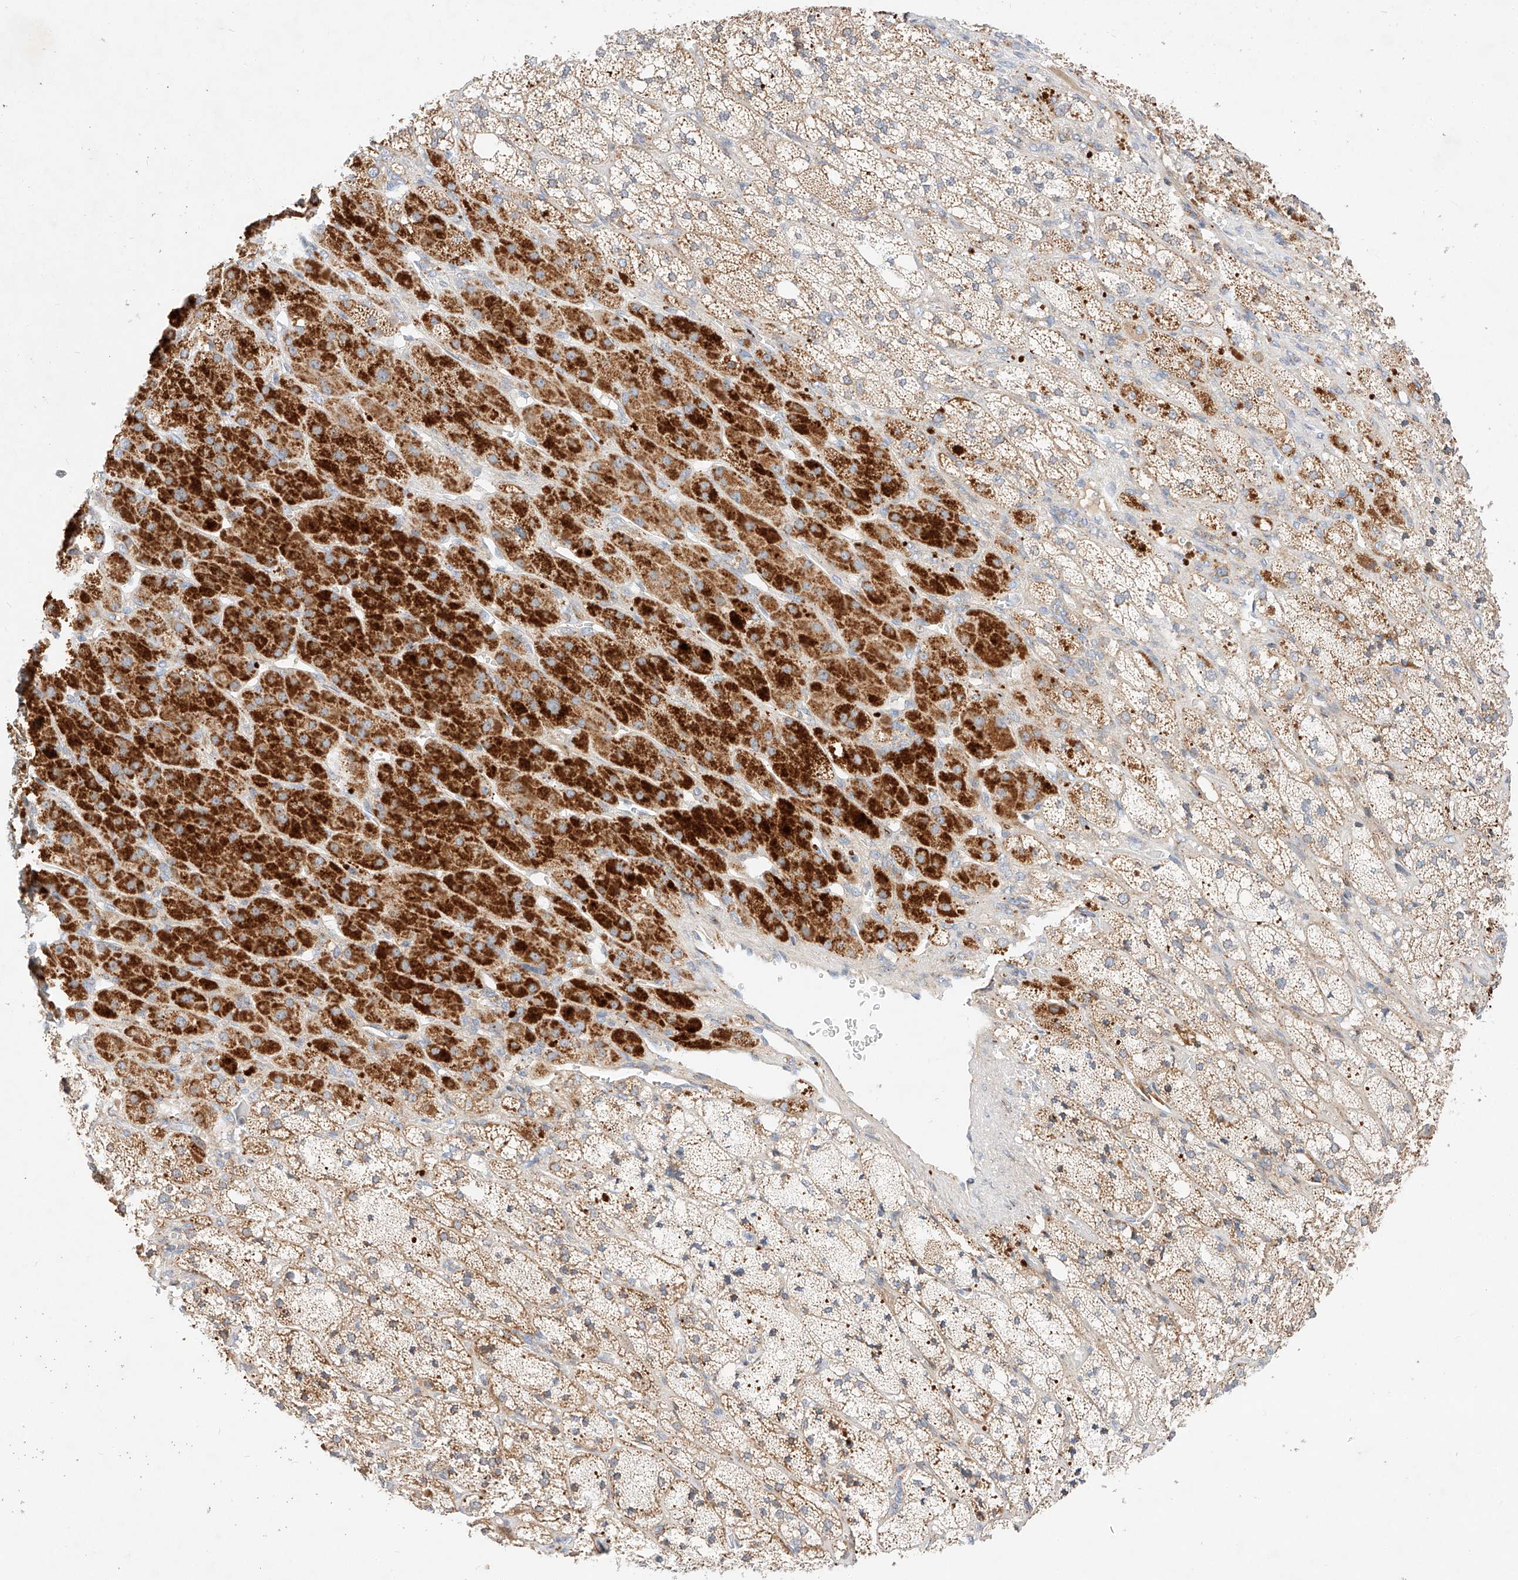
{"staining": {"intensity": "strong", "quantity": "25%-75%", "location": "cytoplasmic/membranous"}, "tissue": "adrenal gland", "cell_type": "Glandular cells", "image_type": "normal", "snomed": [{"axis": "morphology", "description": "Normal tissue, NOS"}, {"axis": "topography", "description": "Adrenal gland"}], "caption": "Immunohistochemical staining of normal adrenal gland shows high levels of strong cytoplasmic/membranous staining in approximately 25%-75% of glandular cells. (DAB (3,3'-diaminobenzidine) IHC with brightfield microscopy, high magnification).", "gene": "OSGEPL1", "patient": {"sex": "male", "age": 61}}